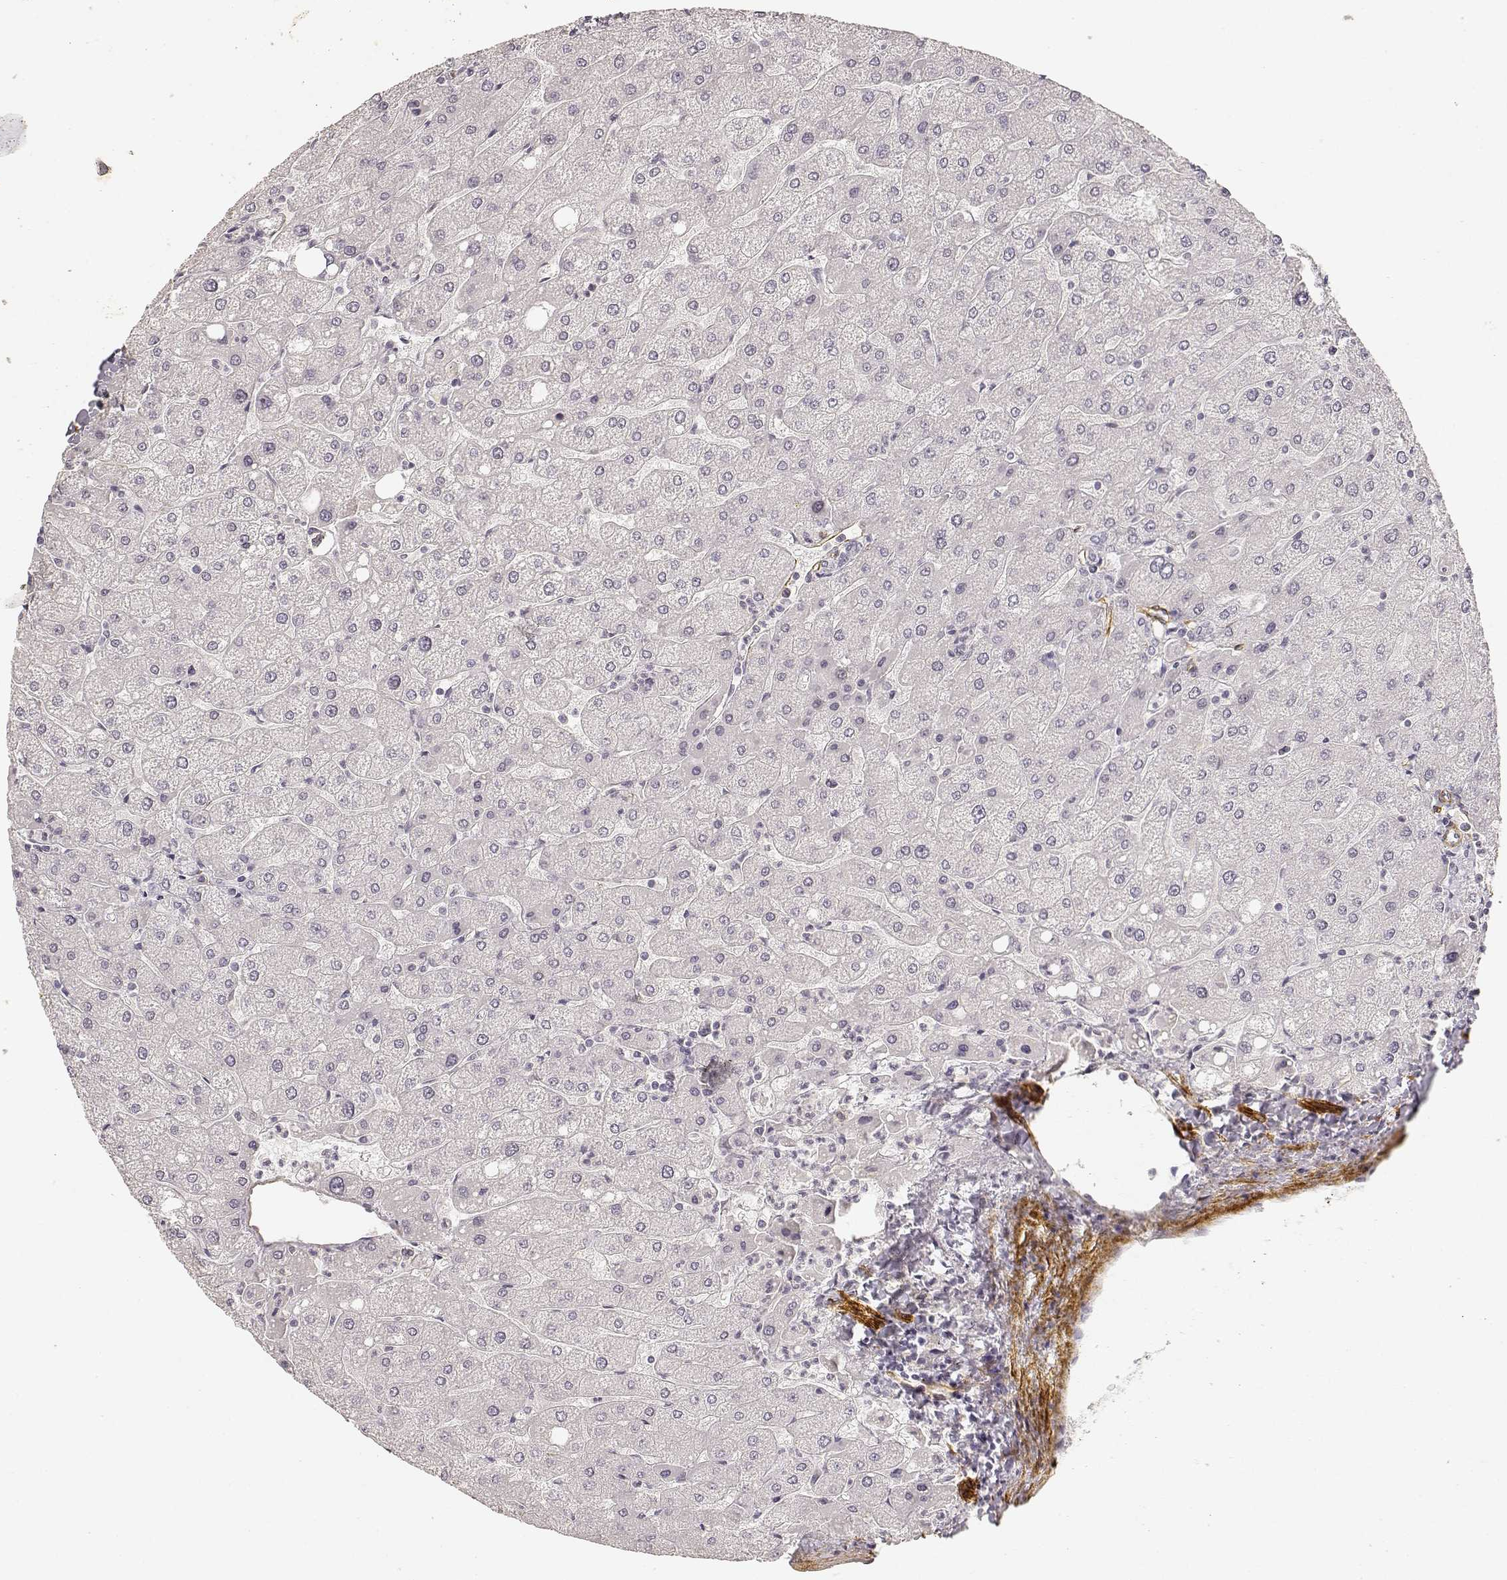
{"staining": {"intensity": "negative", "quantity": "none", "location": "none"}, "tissue": "liver", "cell_type": "Cholangiocytes", "image_type": "normal", "snomed": [{"axis": "morphology", "description": "Normal tissue, NOS"}, {"axis": "topography", "description": "Liver"}], "caption": "An immunohistochemistry (IHC) micrograph of benign liver is shown. There is no staining in cholangiocytes of liver.", "gene": "LAMA4", "patient": {"sex": "male", "age": 67}}